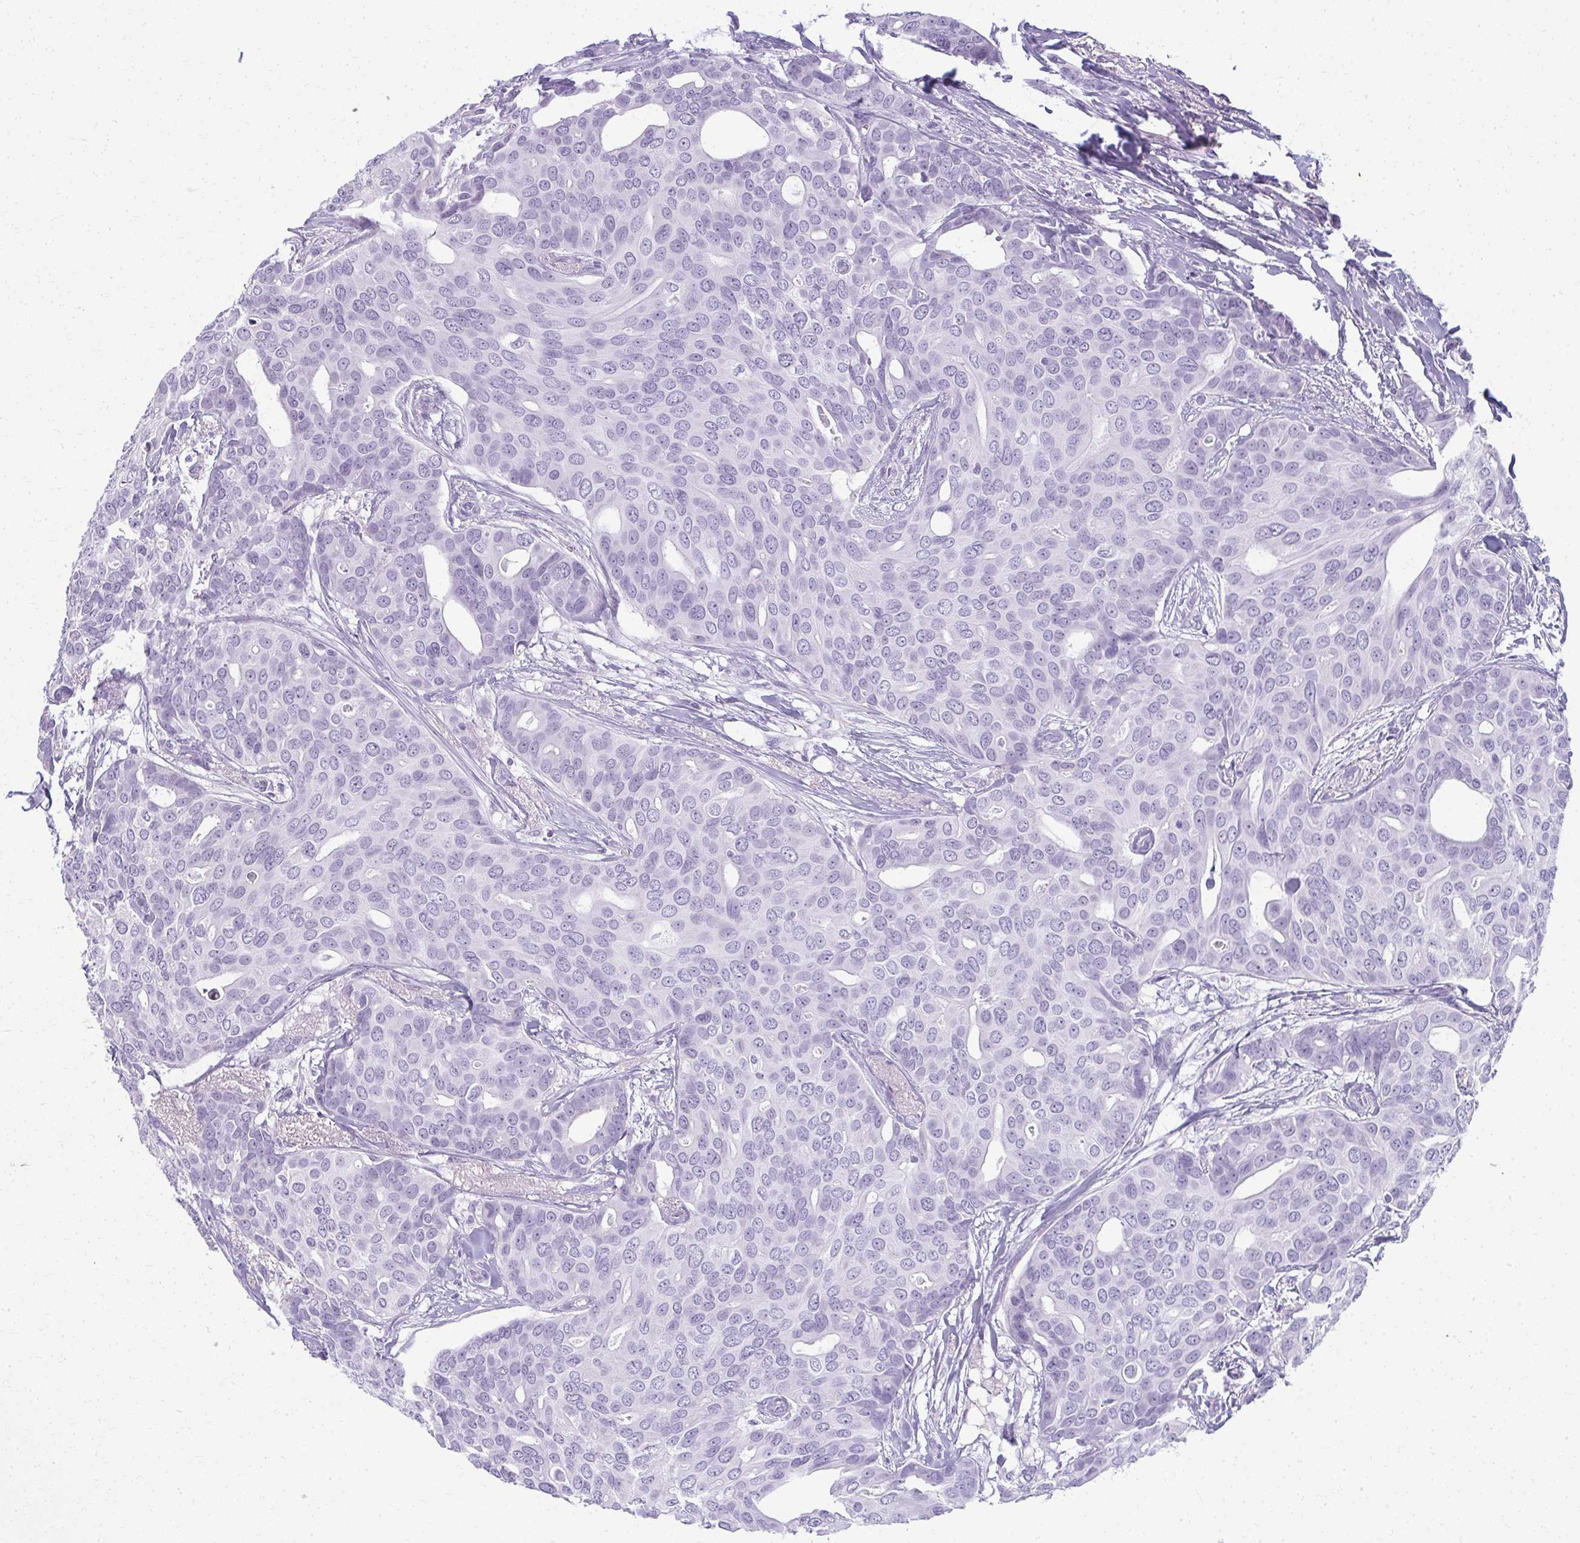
{"staining": {"intensity": "negative", "quantity": "none", "location": "none"}, "tissue": "breast cancer", "cell_type": "Tumor cells", "image_type": "cancer", "snomed": [{"axis": "morphology", "description": "Duct carcinoma"}, {"axis": "topography", "description": "Breast"}], "caption": "A photomicrograph of human infiltrating ductal carcinoma (breast) is negative for staining in tumor cells.", "gene": "MOBP", "patient": {"sex": "female", "age": 54}}